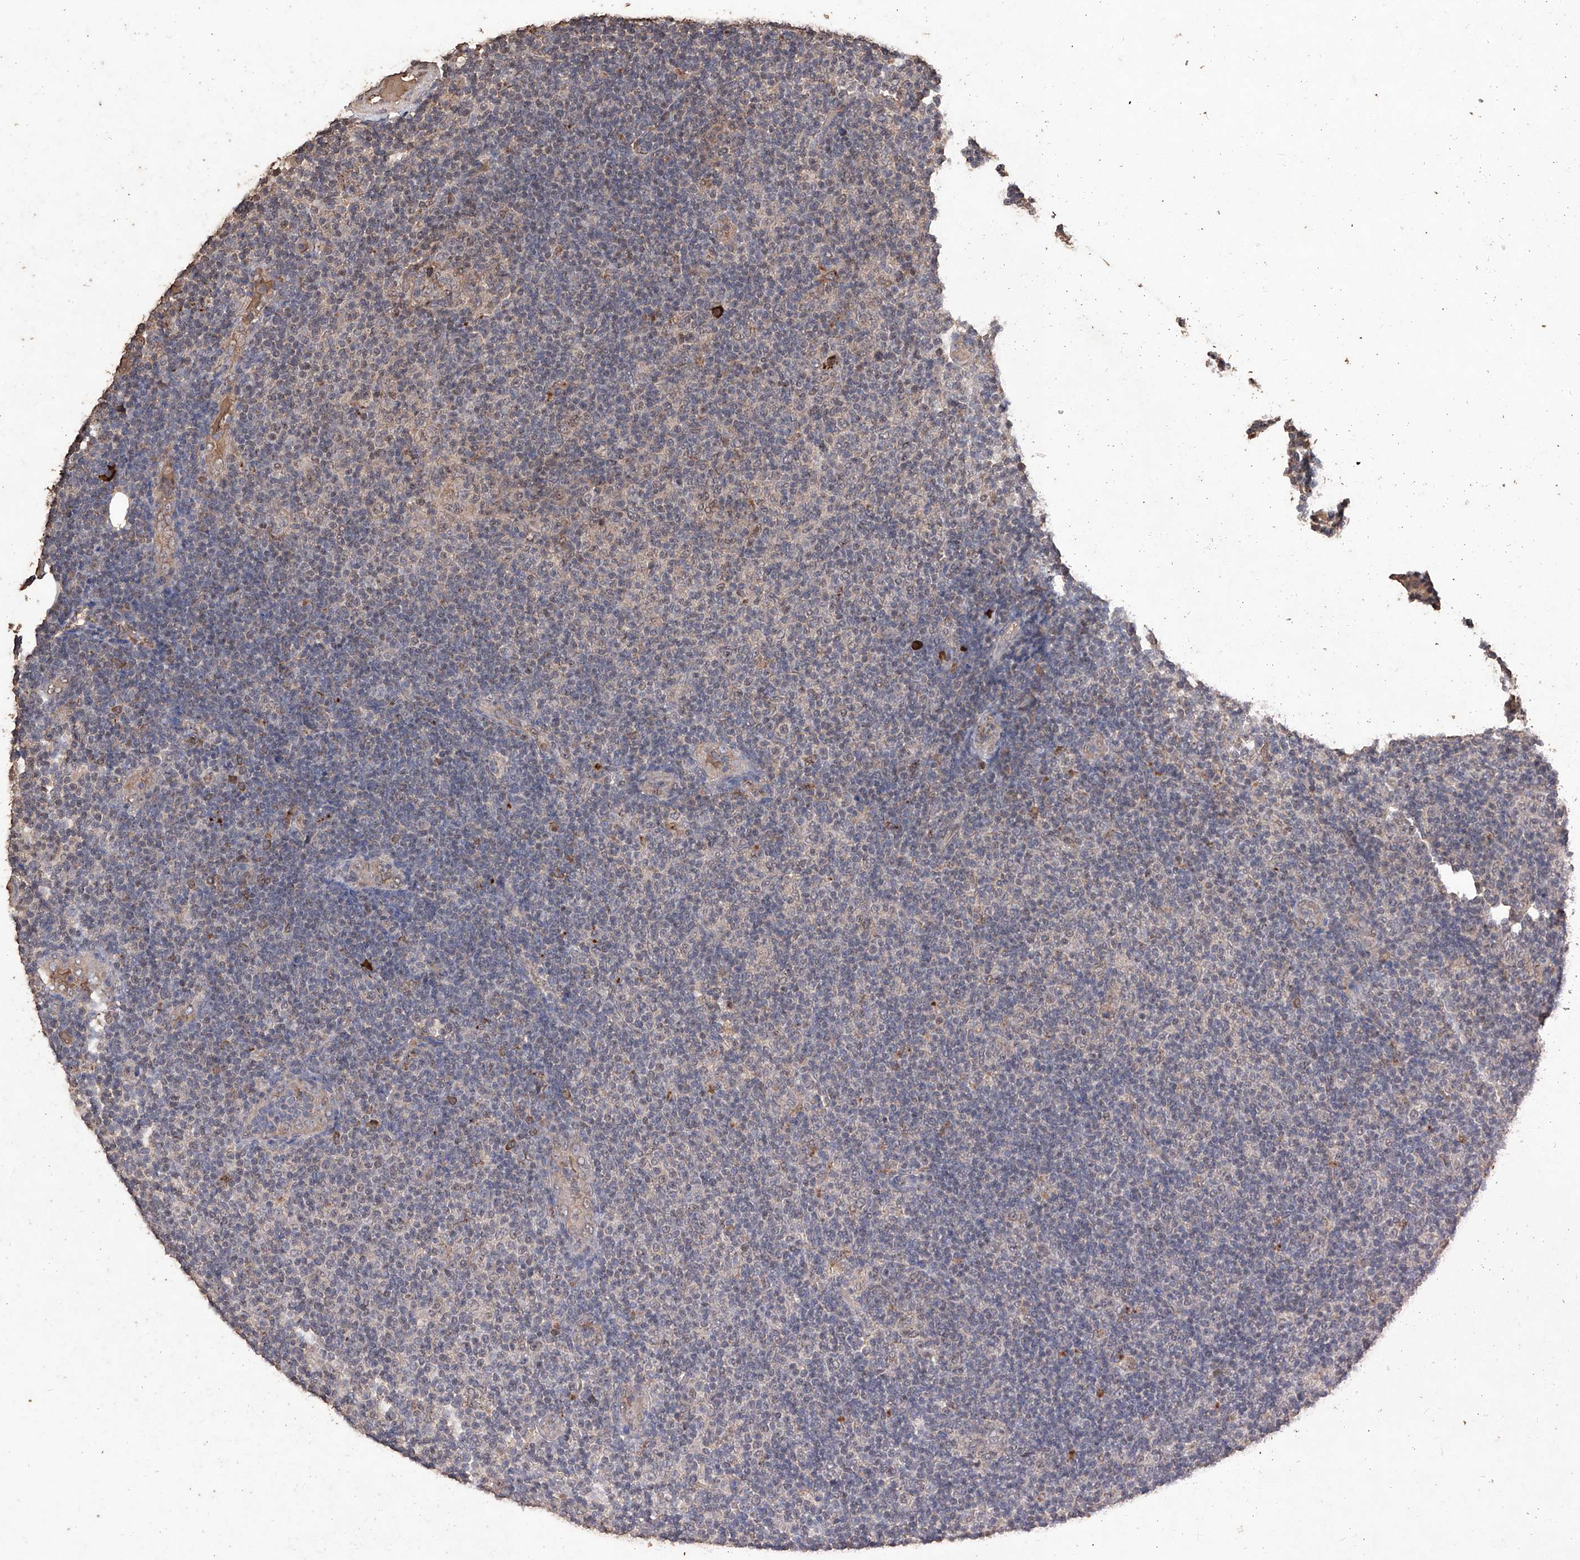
{"staining": {"intensity": "negative", "quantity": "none", "location": "none"}, "tissue": "lymphoma", "cell_type": "Tumor cells", "image_type": "cancer", "snomed": [{"axis": "morphology", "description": "Malignant lymphoma, non-Hodgkin's type, Low grade"}, {"axis": "topography", "description": "Lymph node"}], "caption": "Tumor cells are negative for brown protein staining in low-grade malignant lymphoma, non-Hodgkin's type.", "gene": "EML1", "patient": {"sex": "male", "age": 83}}